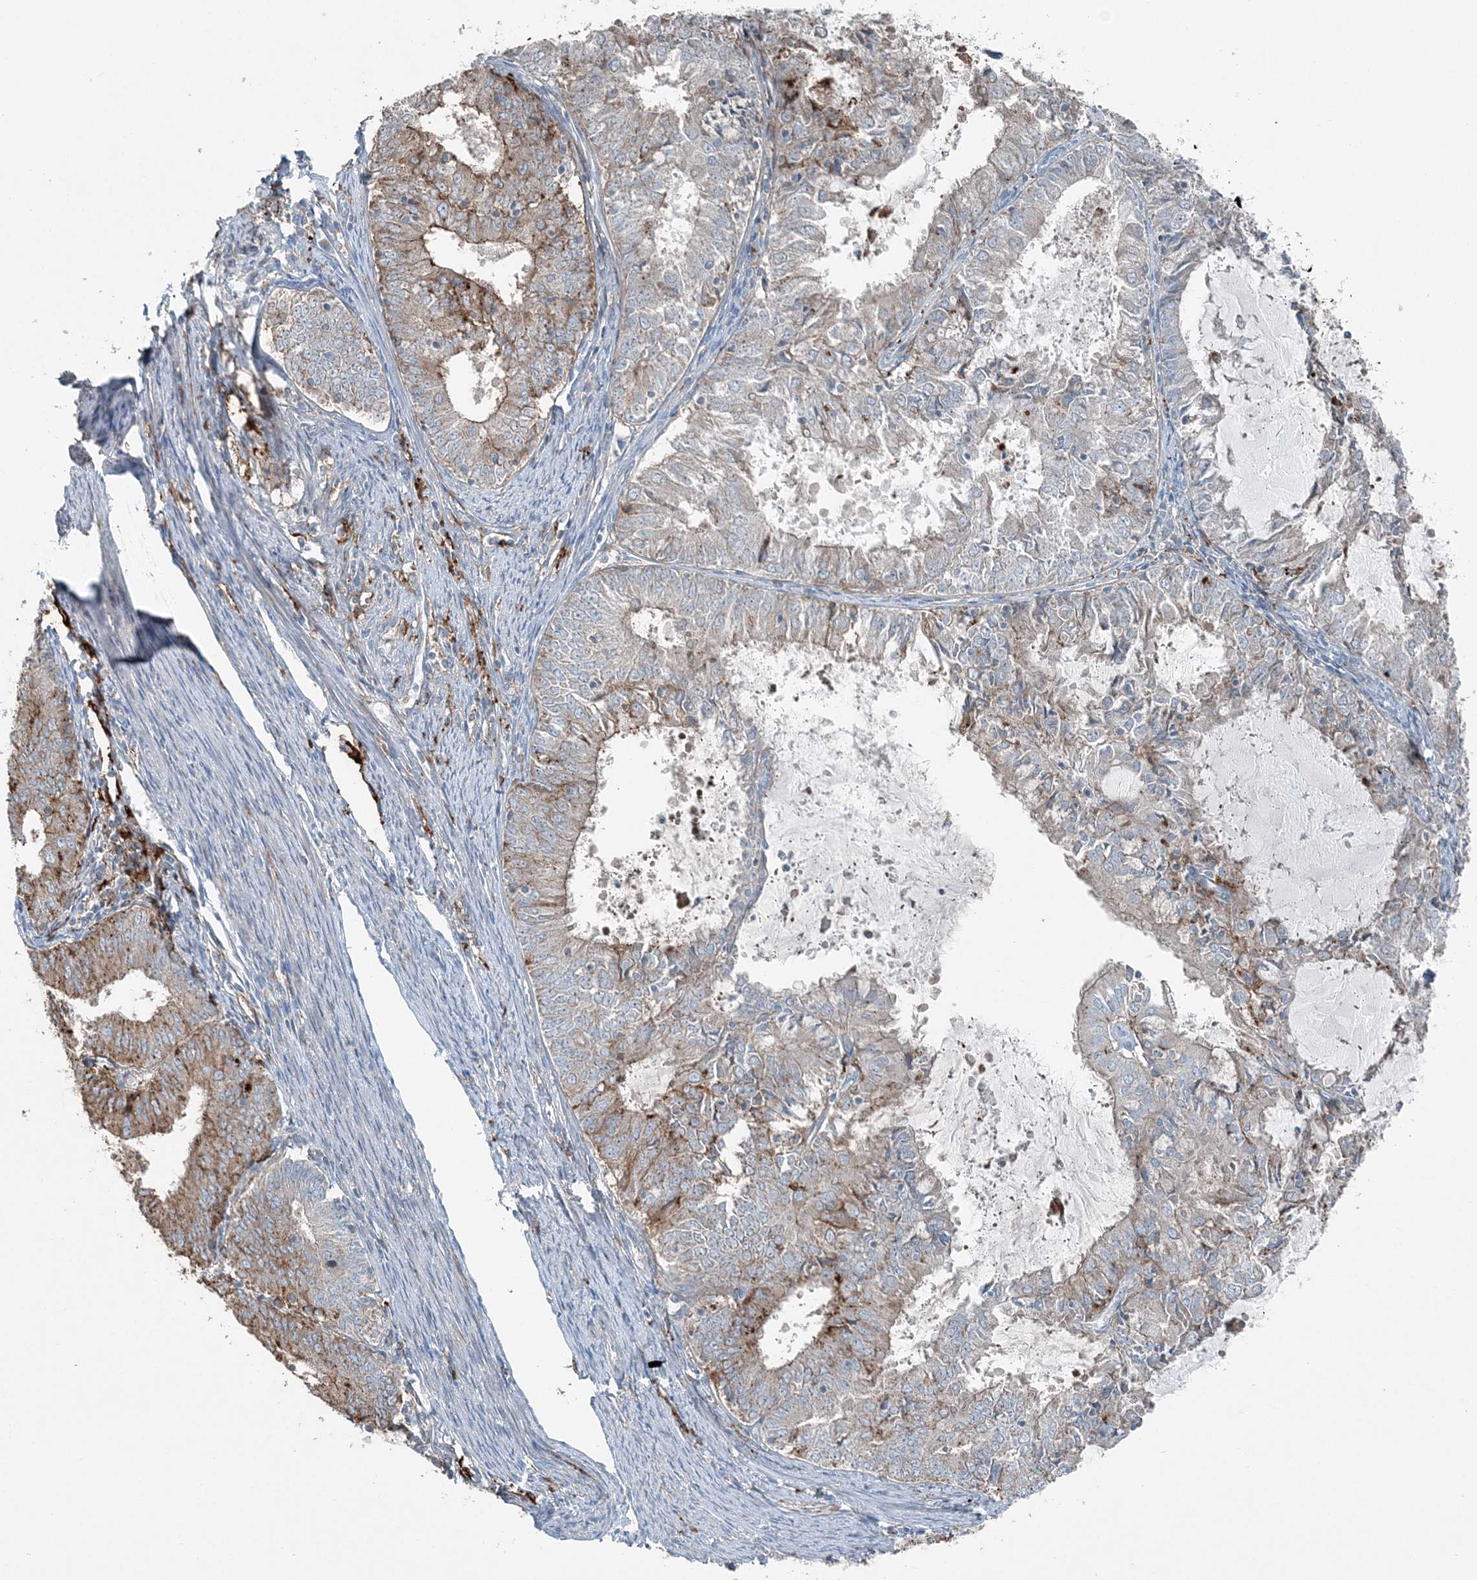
{"staining": {"intensity": "moderate", "quantity": "<25%", "location": "cytoplasmic/membranous"}, "tissue": "endometrial cancer", "cell_type": "Tumor cells", "image_type": "cancer", "snomed": [{"axis": "morphology", "description": "Adenocarcinoma, NOS"}, {"axis": "topography", "description": "Endometrium"}], "caption": "A photomicrograph showing moderate cytoplasmic/membranous staining in about <25% of tumor cells in endometrial cancer (adenocarcinoma), as visualized by brown immunohistochemical staining.", "gene": "KY", "patient": {"sex": "female", "age": 57}}